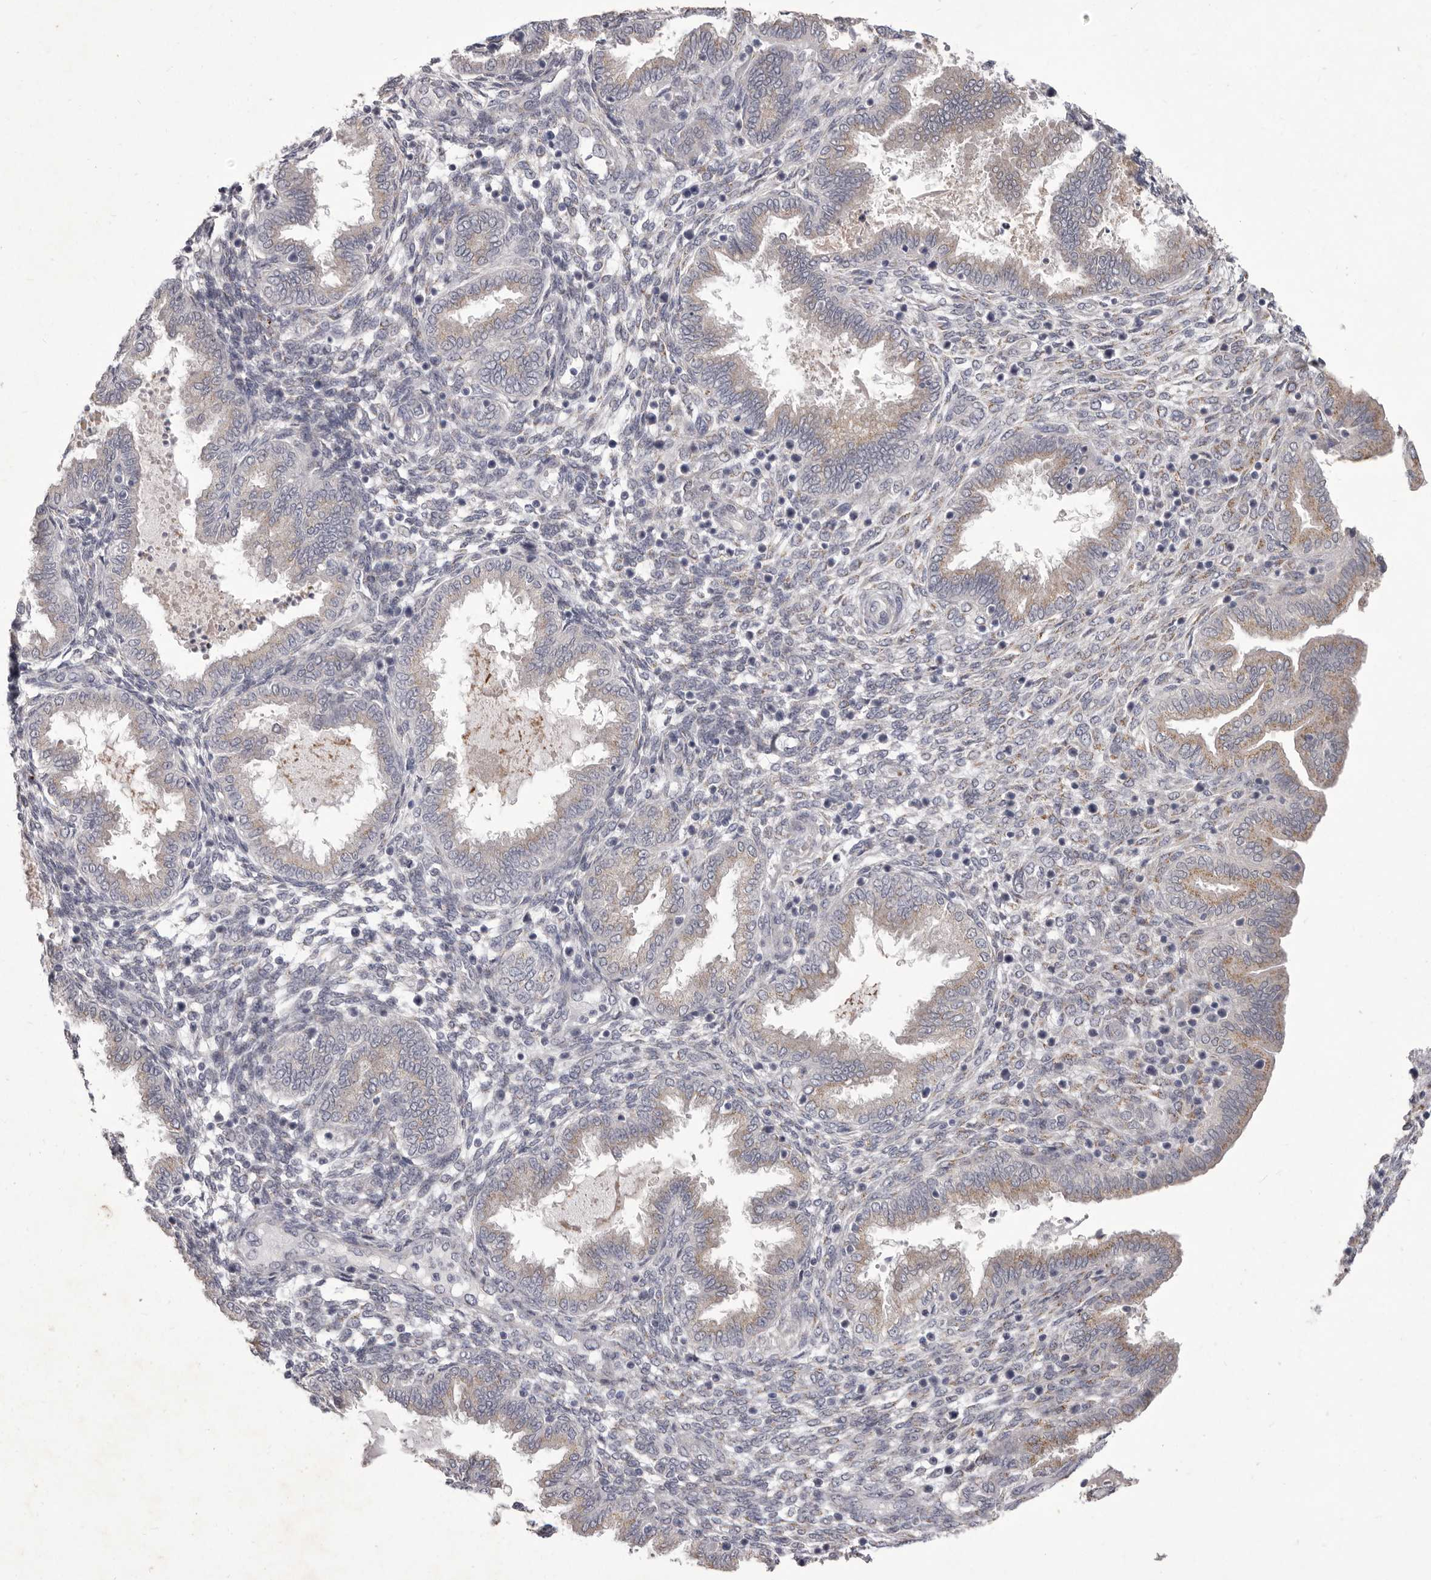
{"staining": {"intensity": "weak", "quantity": "<25%", "location": "cytoplasmic/membranous"}, "tissue": "endometrium", "cell_type": "Cells in endometrial stroma", "image_type": "normal", "snomed": [{"axis": "morphology", "description": "Normal tissue, NOS"}, {"axis": "topography", "description": "Endometrium"}], "caption": "A histopathology image of human endometrium is negative for staining in cells in endometrial stroma. (DAB (3,3'-diaminobenzidine) immunohistochemistry with hematoxylin counter stain).", "gene": "P2RX6", "patient": {"sex": "female", "age": 33}}